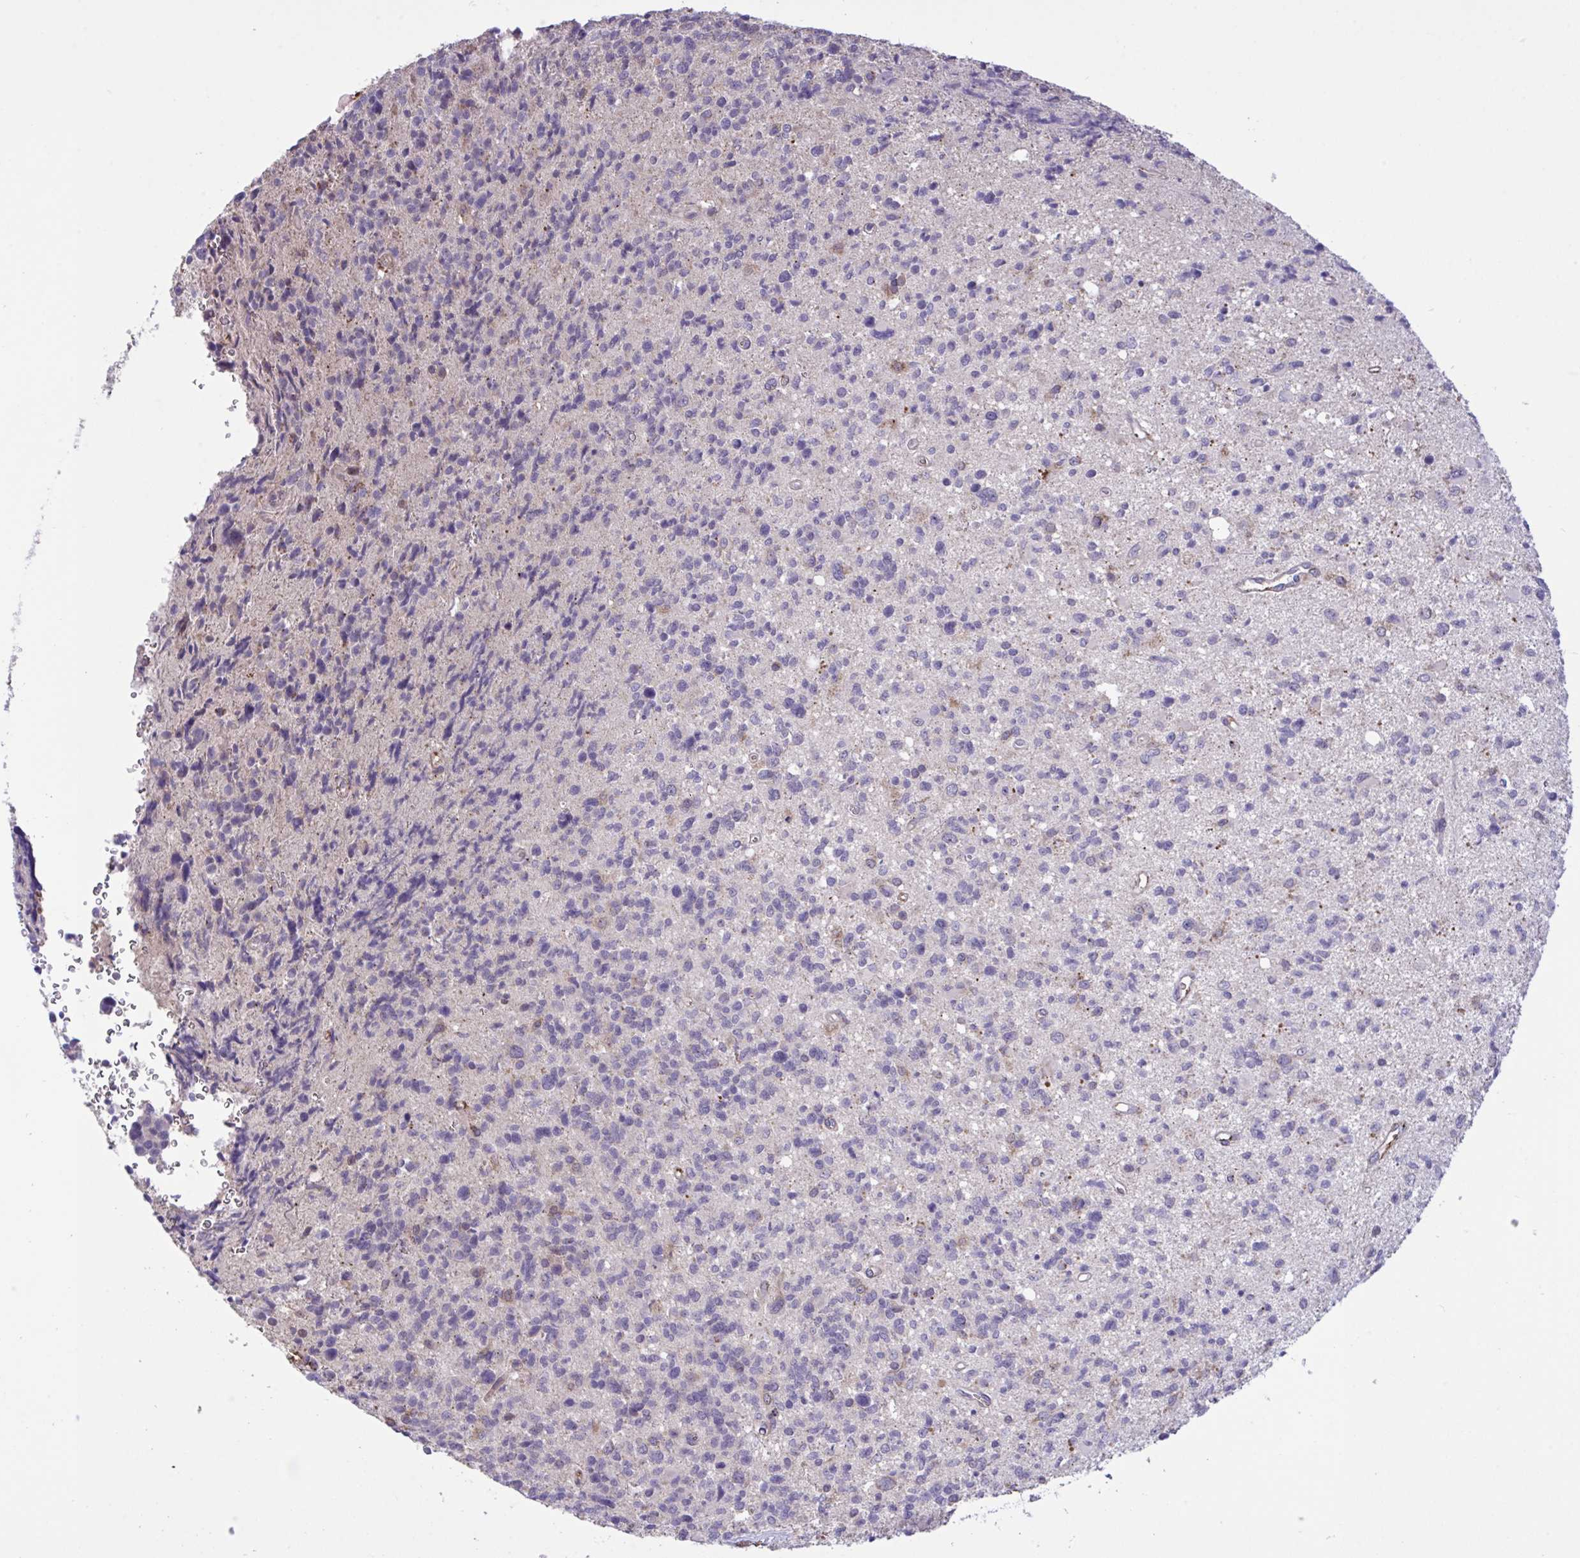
{"staining": {"intensity": "negative", "quantity": "none", "location": "none"}, "tissue": "glioma", "cell_type": "Tumor cells", "image_type": "cancer", "snomed": [{"axis": "morphology", "description": "Glioma, malignant, High grade"}, {"axis": "topography", "description": "Brain"}], "caption": "Protein analysis of glioma exhibits no significant staining in tumor cells.", "gene": "CD101", "patient": {"sex": "male", "age": 29}}